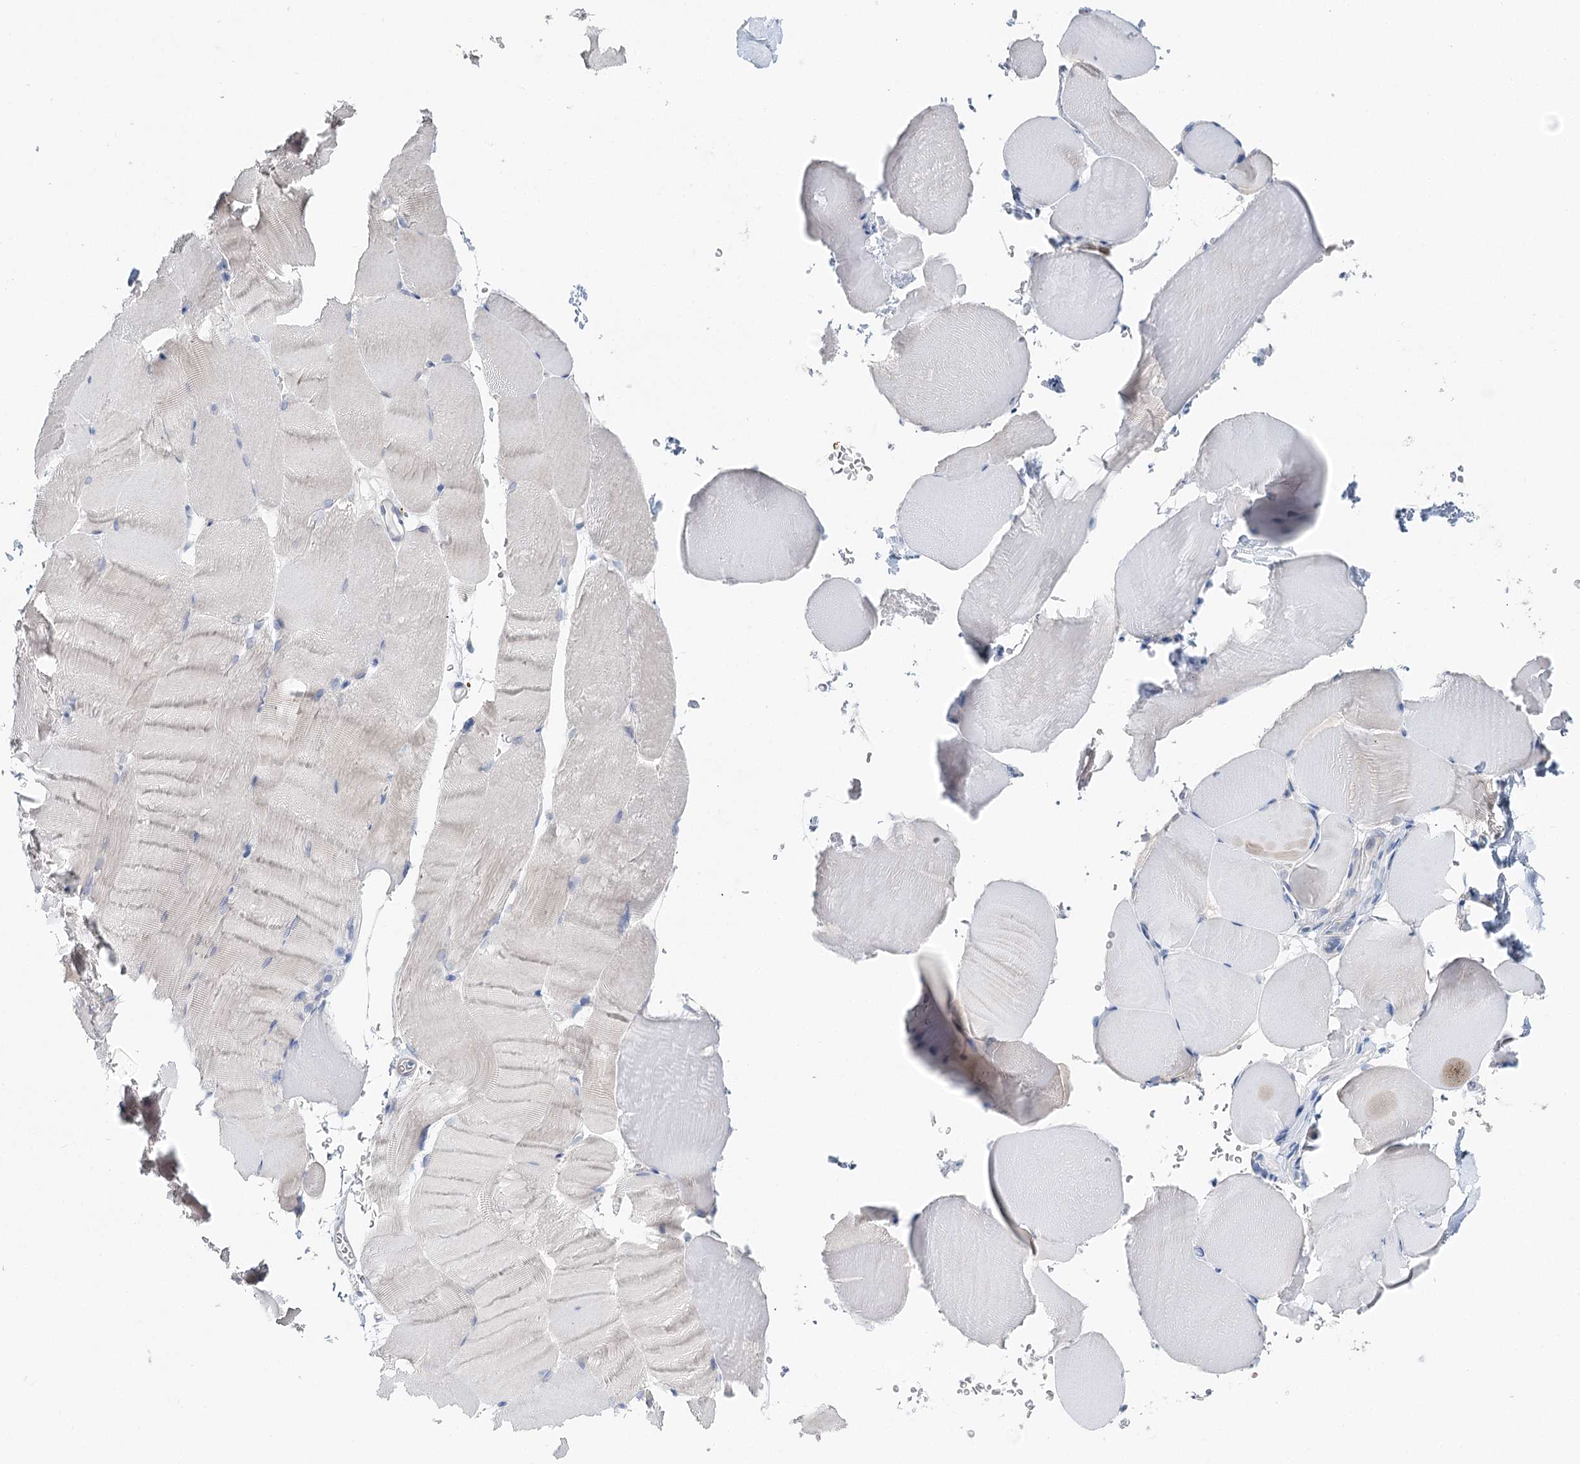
{"staining": {"intensity": "negative", "quantity": "none", "location": "none"}, "tissue": "skeletal muscle", "cell_type": "Myocytes", "image_type": "normal", "snomed": [{"axis": "morphology", "description": "Normal tissue, NOS"}, {"axis": "topography", "description": "Skeletal muscle"}, {"axis": "topography", "description": "Parathyroid gland"}], "caption": "High magnification brightfield microscopy of benign skeletal muscle stained with DAB (brown) and counterstained with hematoxylin (blue): myocytes show no significant staining. (DAB (3,3'-diaminobenzidine) immunohistochemistry (IHC) visualized using brightfield microscopy, high magnification).", "gene": "DAPK1", "patient": {"sex": "female", "age": 37}}